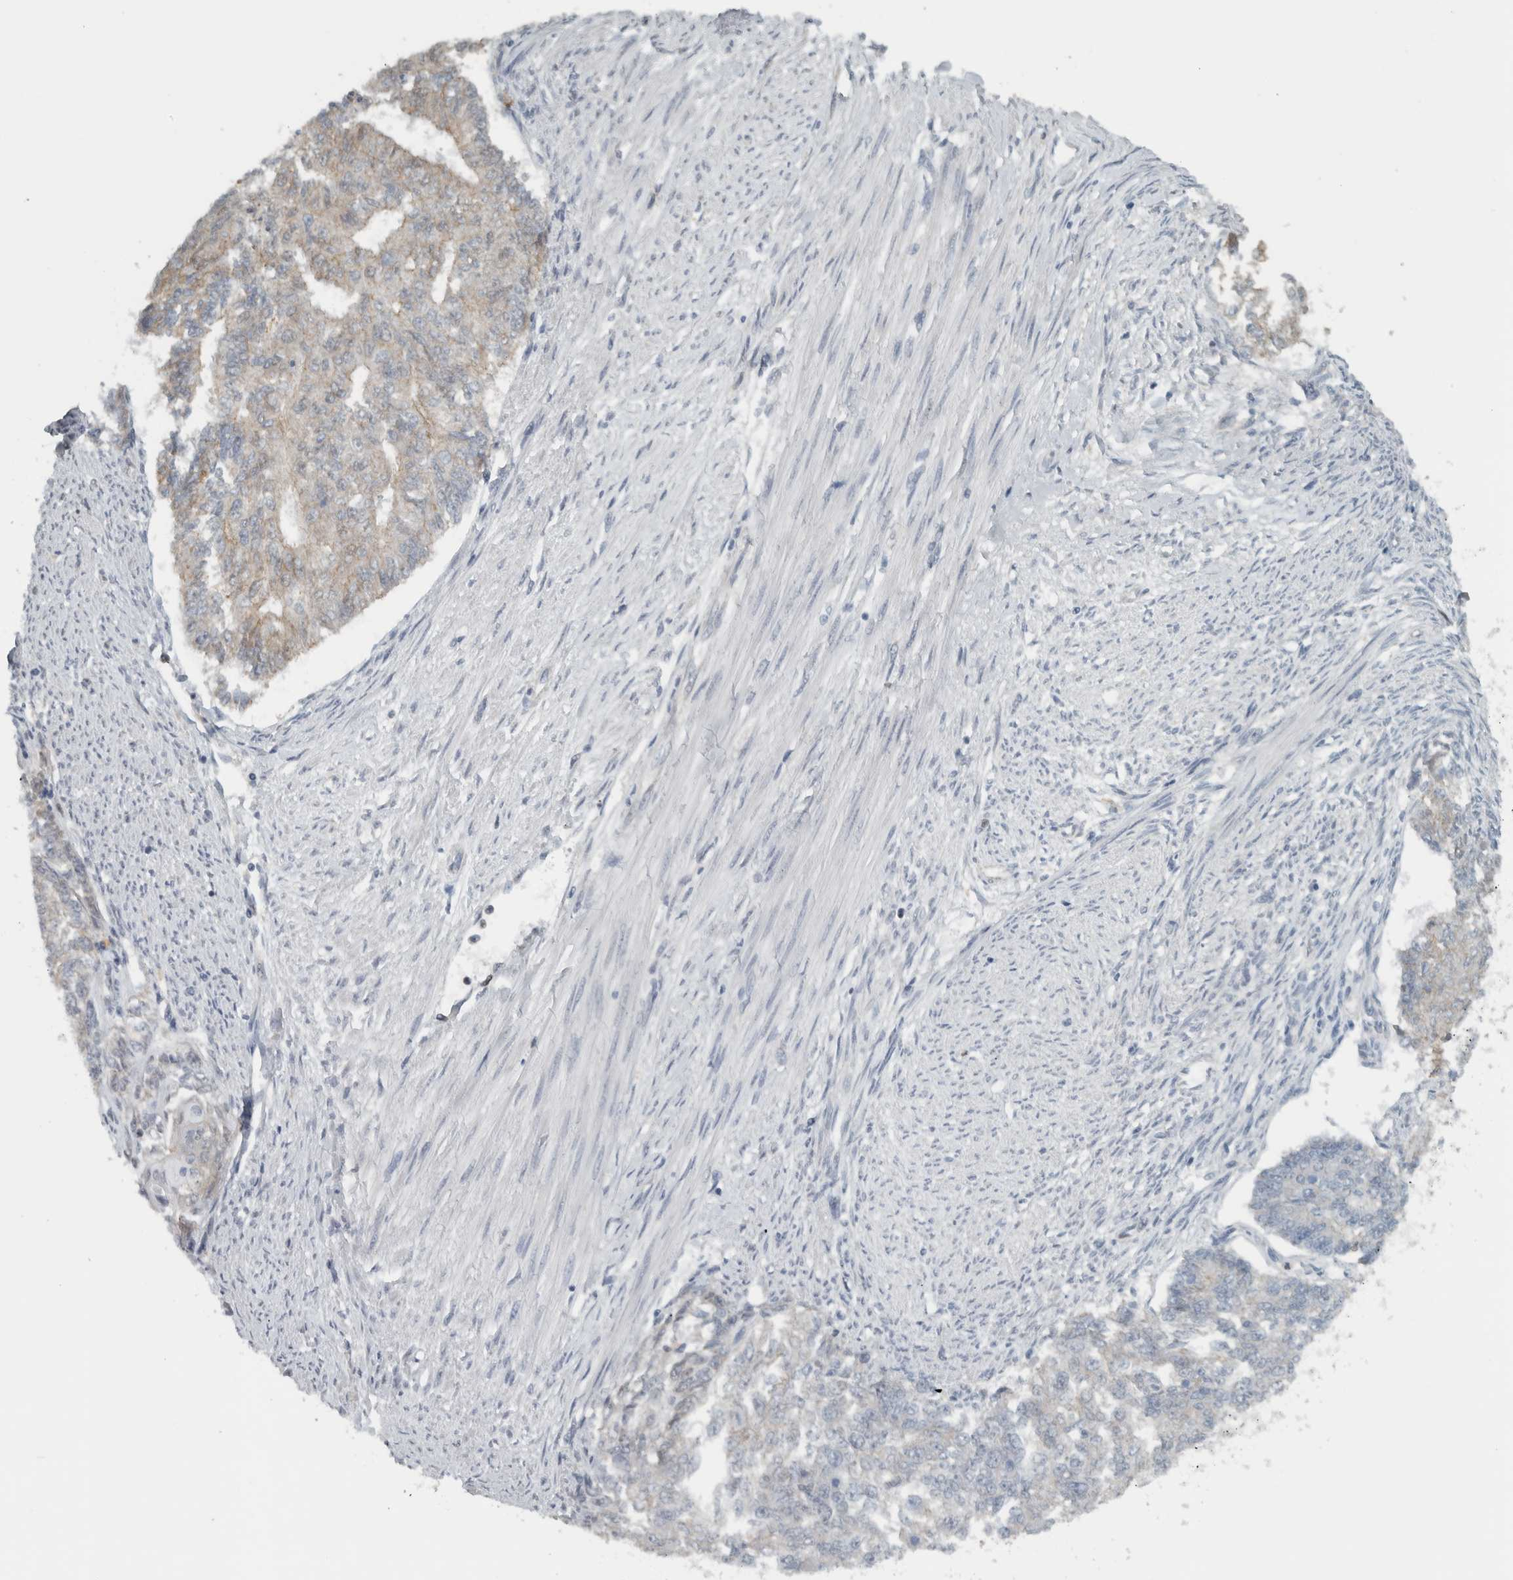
{"staining": {"intensity": "weak", "quantity": "<25%", "location": "cytoplasmic/membranous,nuclear"}, "tissue": "endometrial cancer", "cell_type": "Tumor cells", "image_type": "cancer", "snomed": [{"axis": "morphology", "description": "Adenocarcinoma, NOS"}, {"axis": "topography", "description": "Endometrium"}], "caption": "Immunohistochemistry (IHC) image of neoplastic tissue: endometrial cancer stained with DAB (3,3'-diaminobenzidine) demonstrates no significant protein expression in tumor cells.", "gene": "ADPRM", "patient": {"sex": "female", "age": 32}}